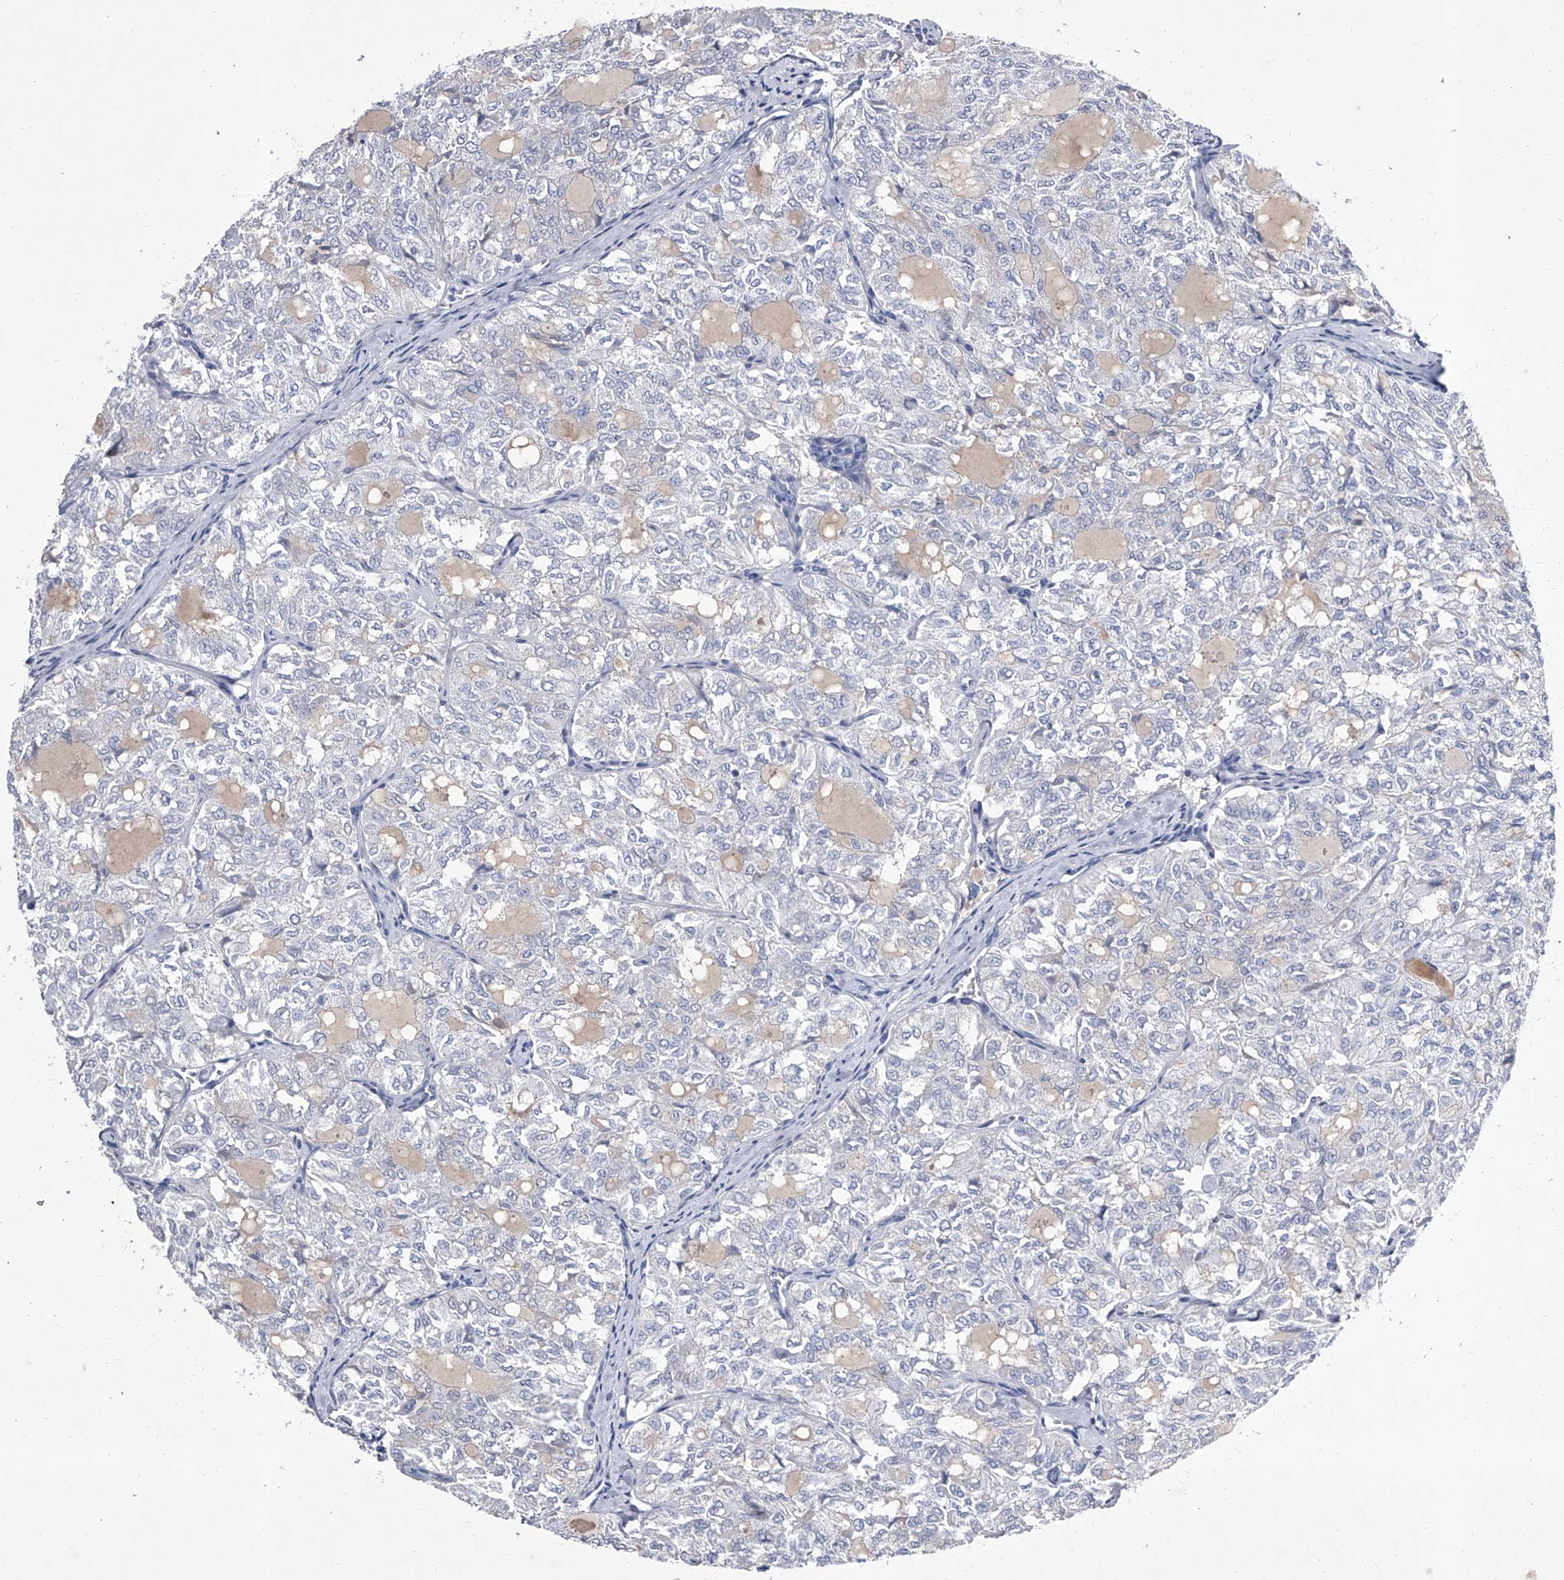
{"staining": {"intensity": "negative", "quantity": "none", "location": "none"}, "tissue": "thyroid cancer", "cell_type": "Tumor cells", "image_type": "cancer", "snomed": [{"axis": "morphology", "description": "Follicular adenoma carcinoma, NOS"}, {"axis": "topography", "description": "Thyroid gland"}], "caption": "DAB (3,3'-diaminobenzidine) immunohistochemical staining of human thyroid follicular adenoma carcinoma demonstrates no significant expression in tumor cells. (Brightfield microscopy of DAB (3,3'-diaminobenzidine) immunohistochemistry (IHC) at high magnification).", "gene": "CRISP2", "patient": {"sex": "male", "age": 75}}